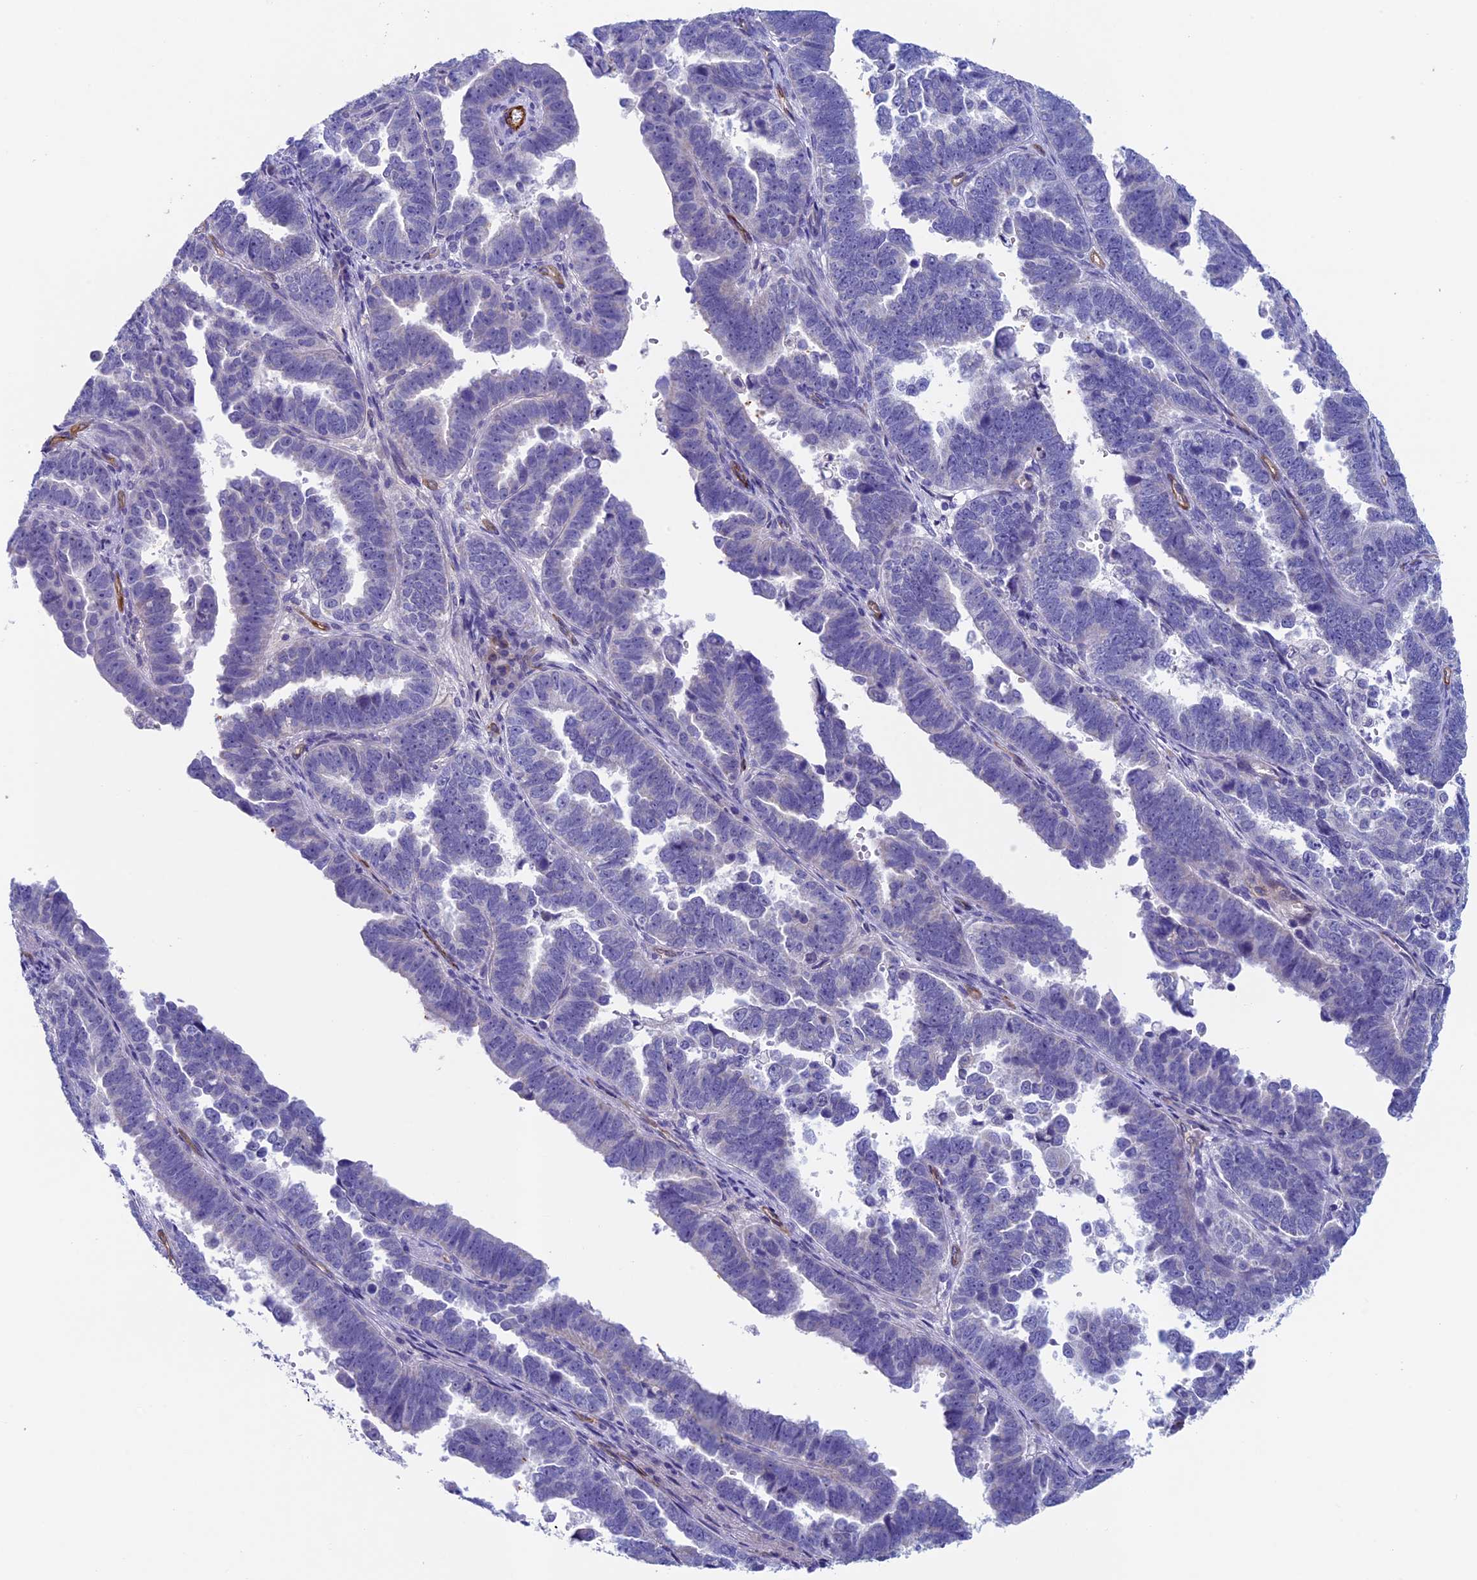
{"staining": {"intensity": "negative", "quantity": "none", "location": "none"}, "tissue": "endometrial cancer", "cell_type": "Tumor cells", "image_type": "cancer", "snomed": [{"axis": "morphology", "description": "Adenocarcinoma, NOS"}, {"axis": "topography", "description": "Endometrium"}], "caption": "An immunohistochemistry micrograph of endometrial adenocarcinoma is shown. There is no staining in tumor cells of endometrial adenocarcinoma.", "gene": "INSYN1", "patient": {"sex": "female", "age": 75}}